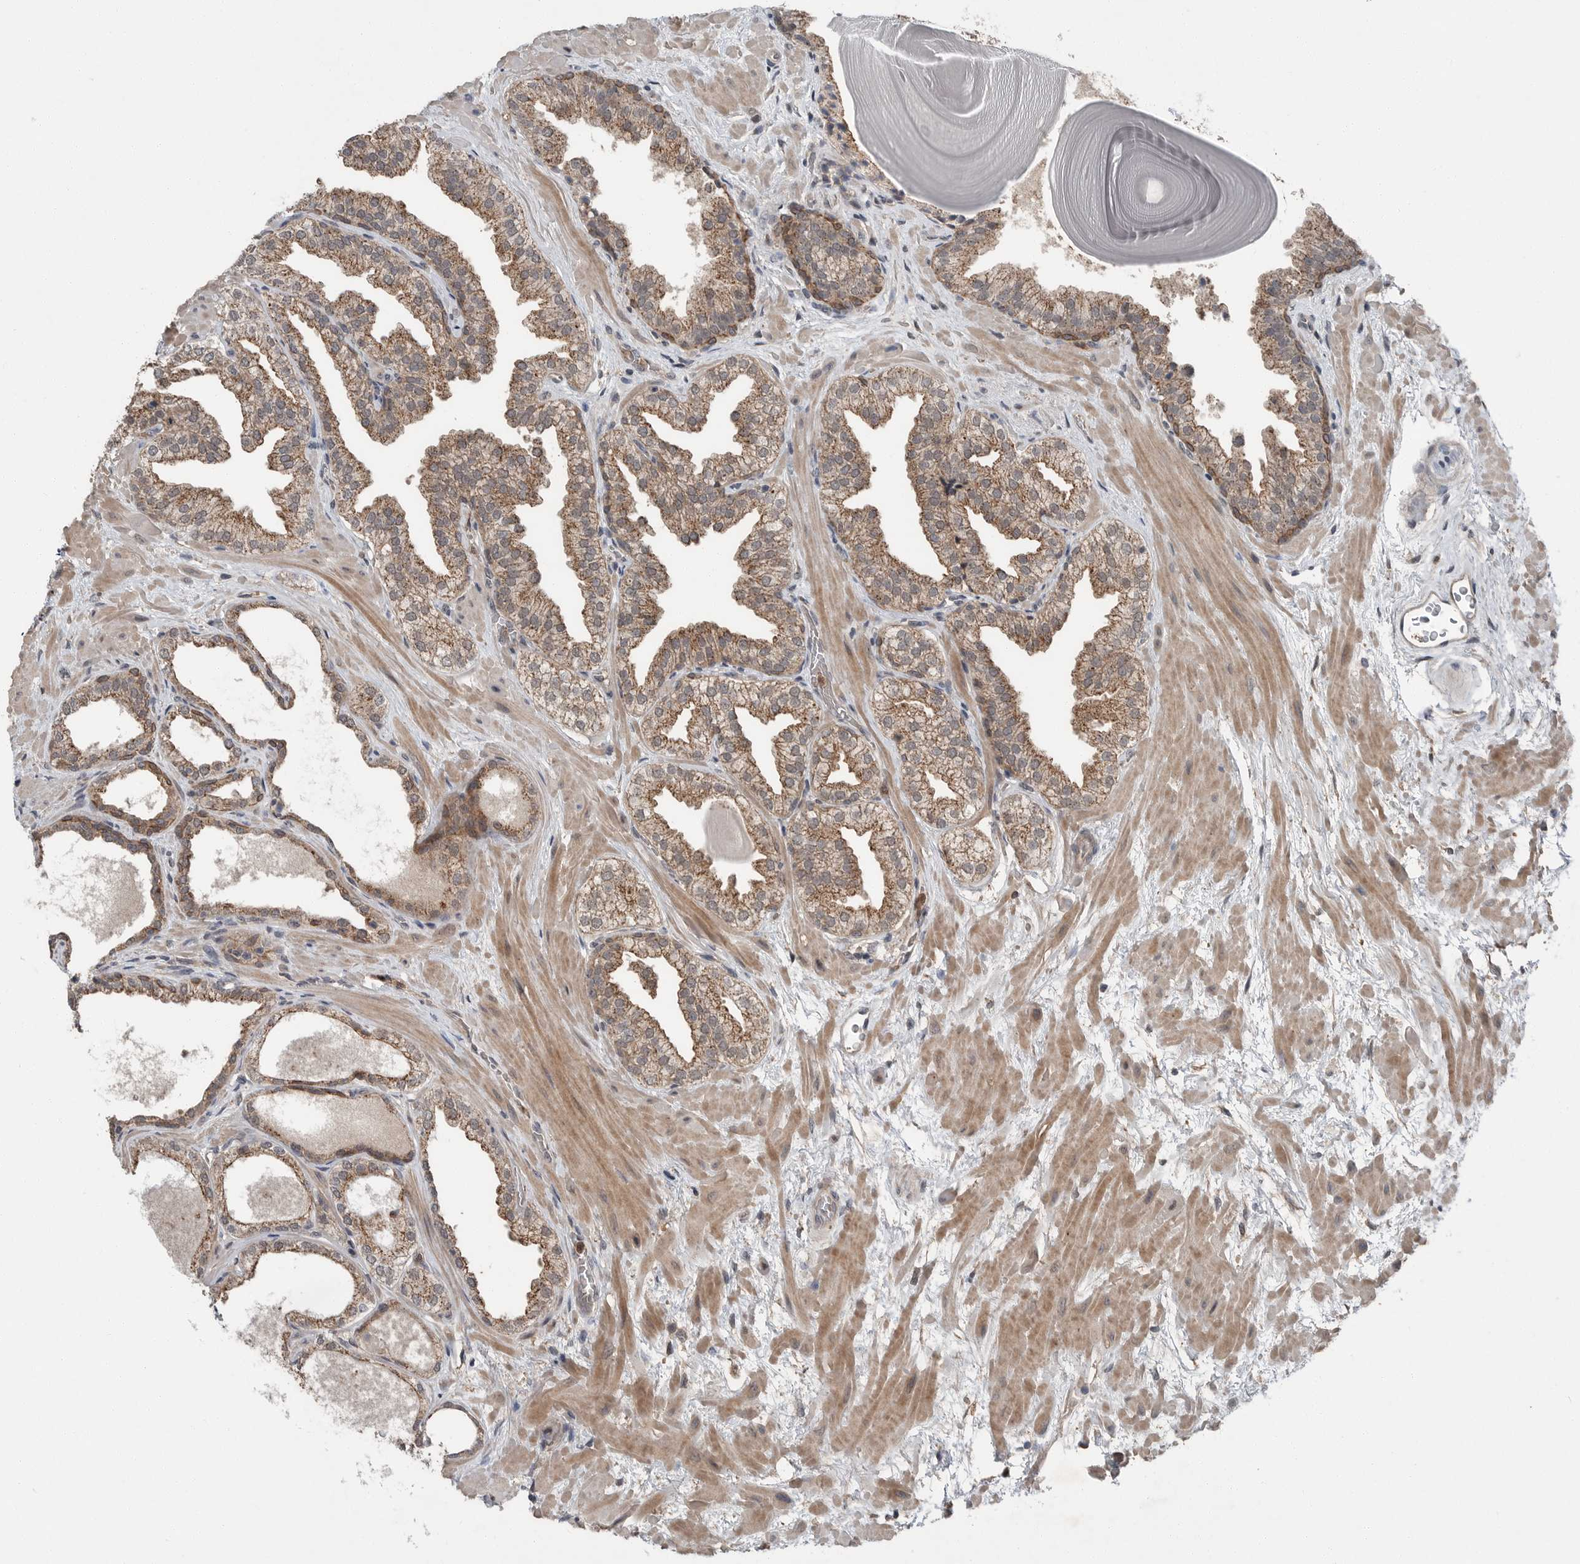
{"staining": {"intensity": "moderate", "quantity": ">75%", "location": "cytoplasmic/membranous"}, "tissue": "prostate", "cell_type": "Glandular cells", "image_type": "normal", "snomed": [{"axis": "morphology", "description": "Normal tissue, NOS"}, {"axis": "topography", "description": "Prostate"}], "caption": "The micrograph displays immunohistochemical staining of benign prostate. There is moderate cytoplasmic/membranous staining is appreciated in approximately >75% of glandular cells. (brown staining indicates protein expression, while blue staining denotes nuclei).", "gene": "SCP2", "patient": {"sex": "male", "age": 48}}